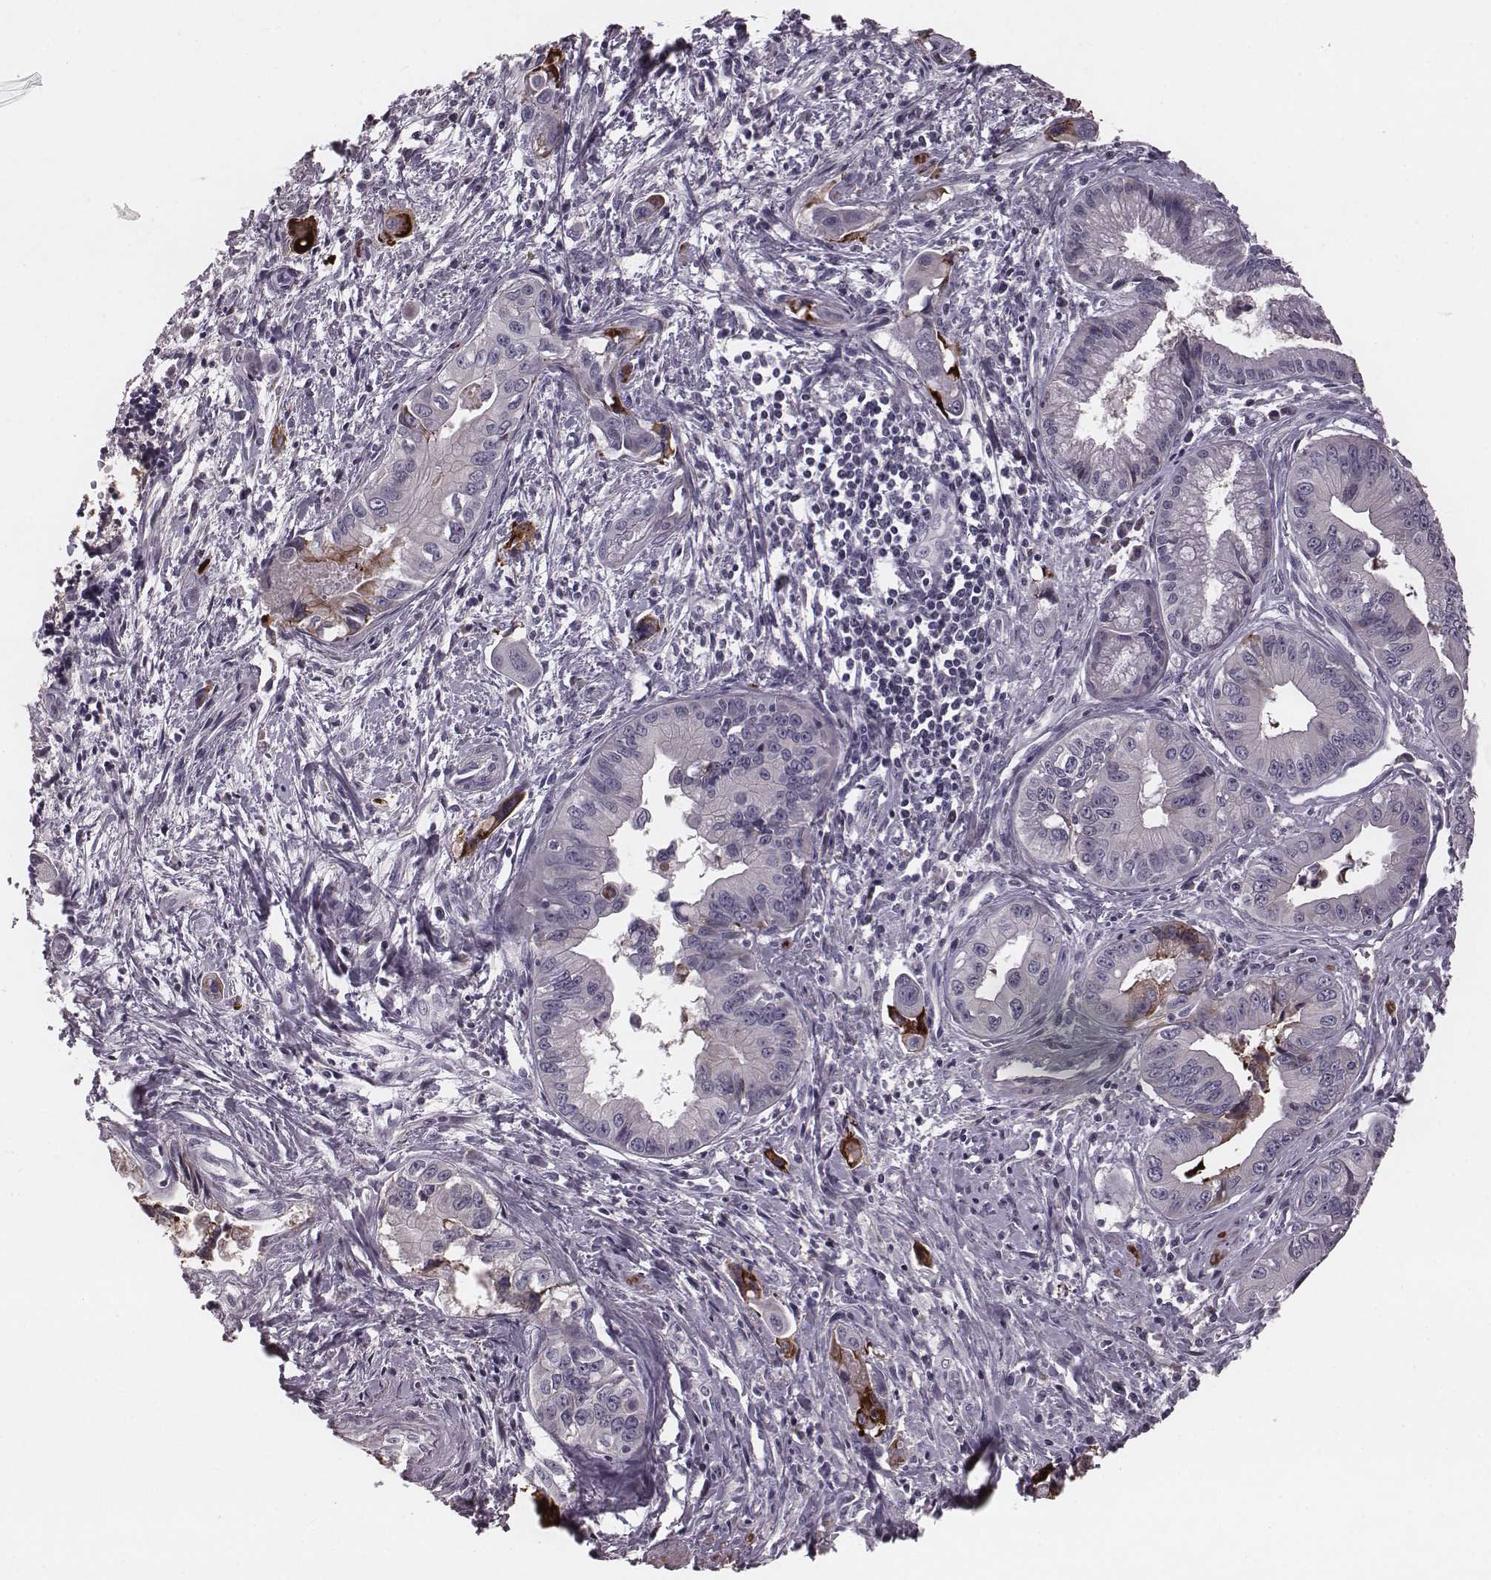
{"staining": {"intensity": "negative", "quantity": "none", "location": "none"}, "tissue": "pancreatic cancer", "cell_type": "Tumor cells", "image_type": "cancer", "snomed": [{"axis": "morphology", "description": "Adenocarcinoma, NOS"}, {"axis": "topography", "description": "Pancreas"}], "caption": "Tumor cells are negative for protein expression in human pancreatic cancer (adenocarcinoma).", "gene": "SMIM24", "patient": {"sex": "male", "age": 60}}